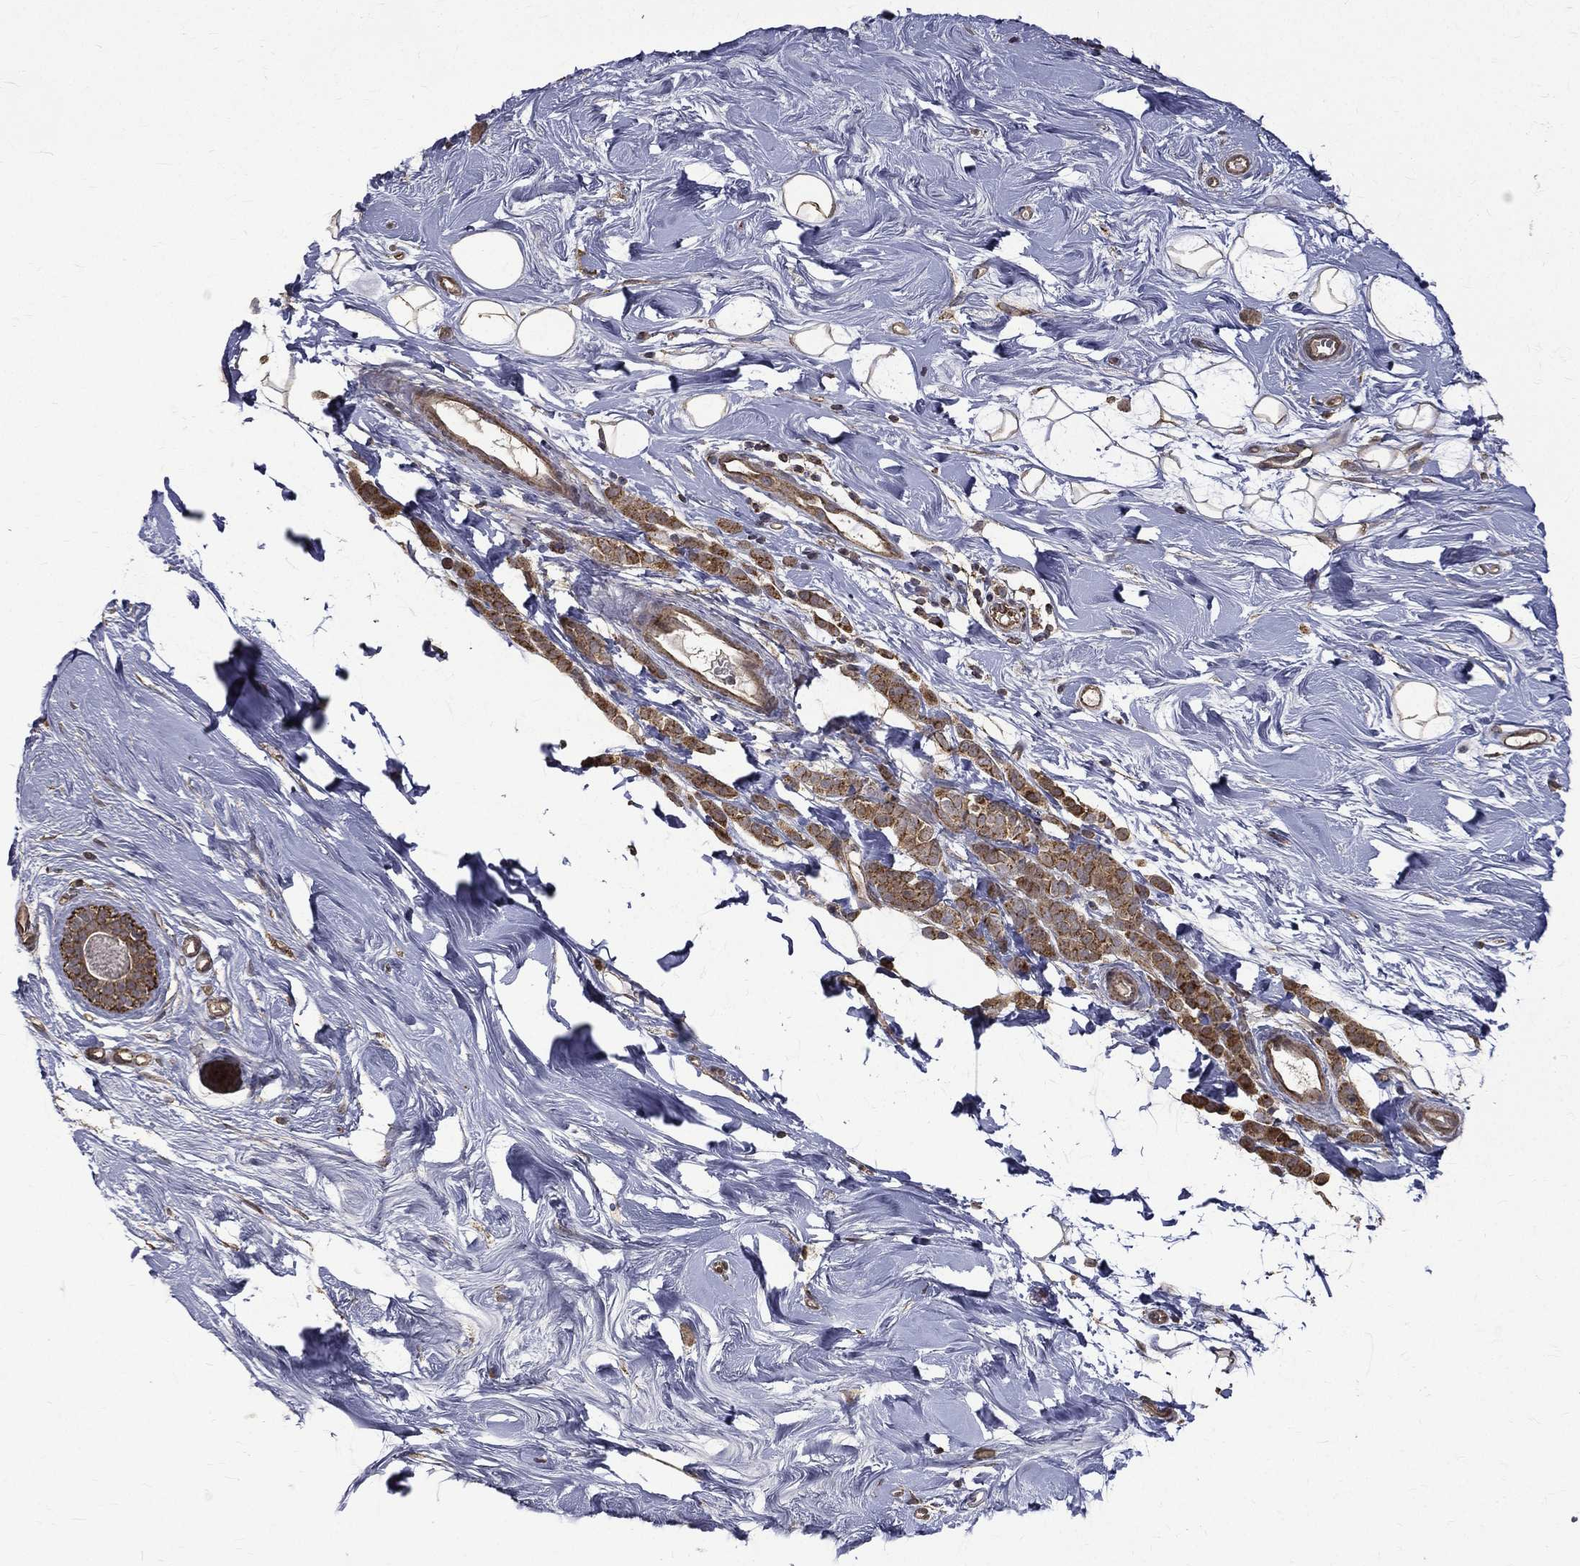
{"staining": {"intensity": "strong", "quantity": ">75%", "location": "cytoplasmic/membranous"}, "tissue": "breast cancer", "cell_type": "Tumor cells", "image_type": "cancer", "snomed": [{"axis": "morphology", "description": "Lobular carcinoma"}, {"axis": "topography", "description": "Breast"}], "caption": "This histopathology image shows immunohistochemistry (IHC) staining of breast cancer, with high strong cytoplasmic/membranous staining in approximately >75% of tumor cells.", "gene": "RPGR", "patient": {"sex": "female", "age": 49}}